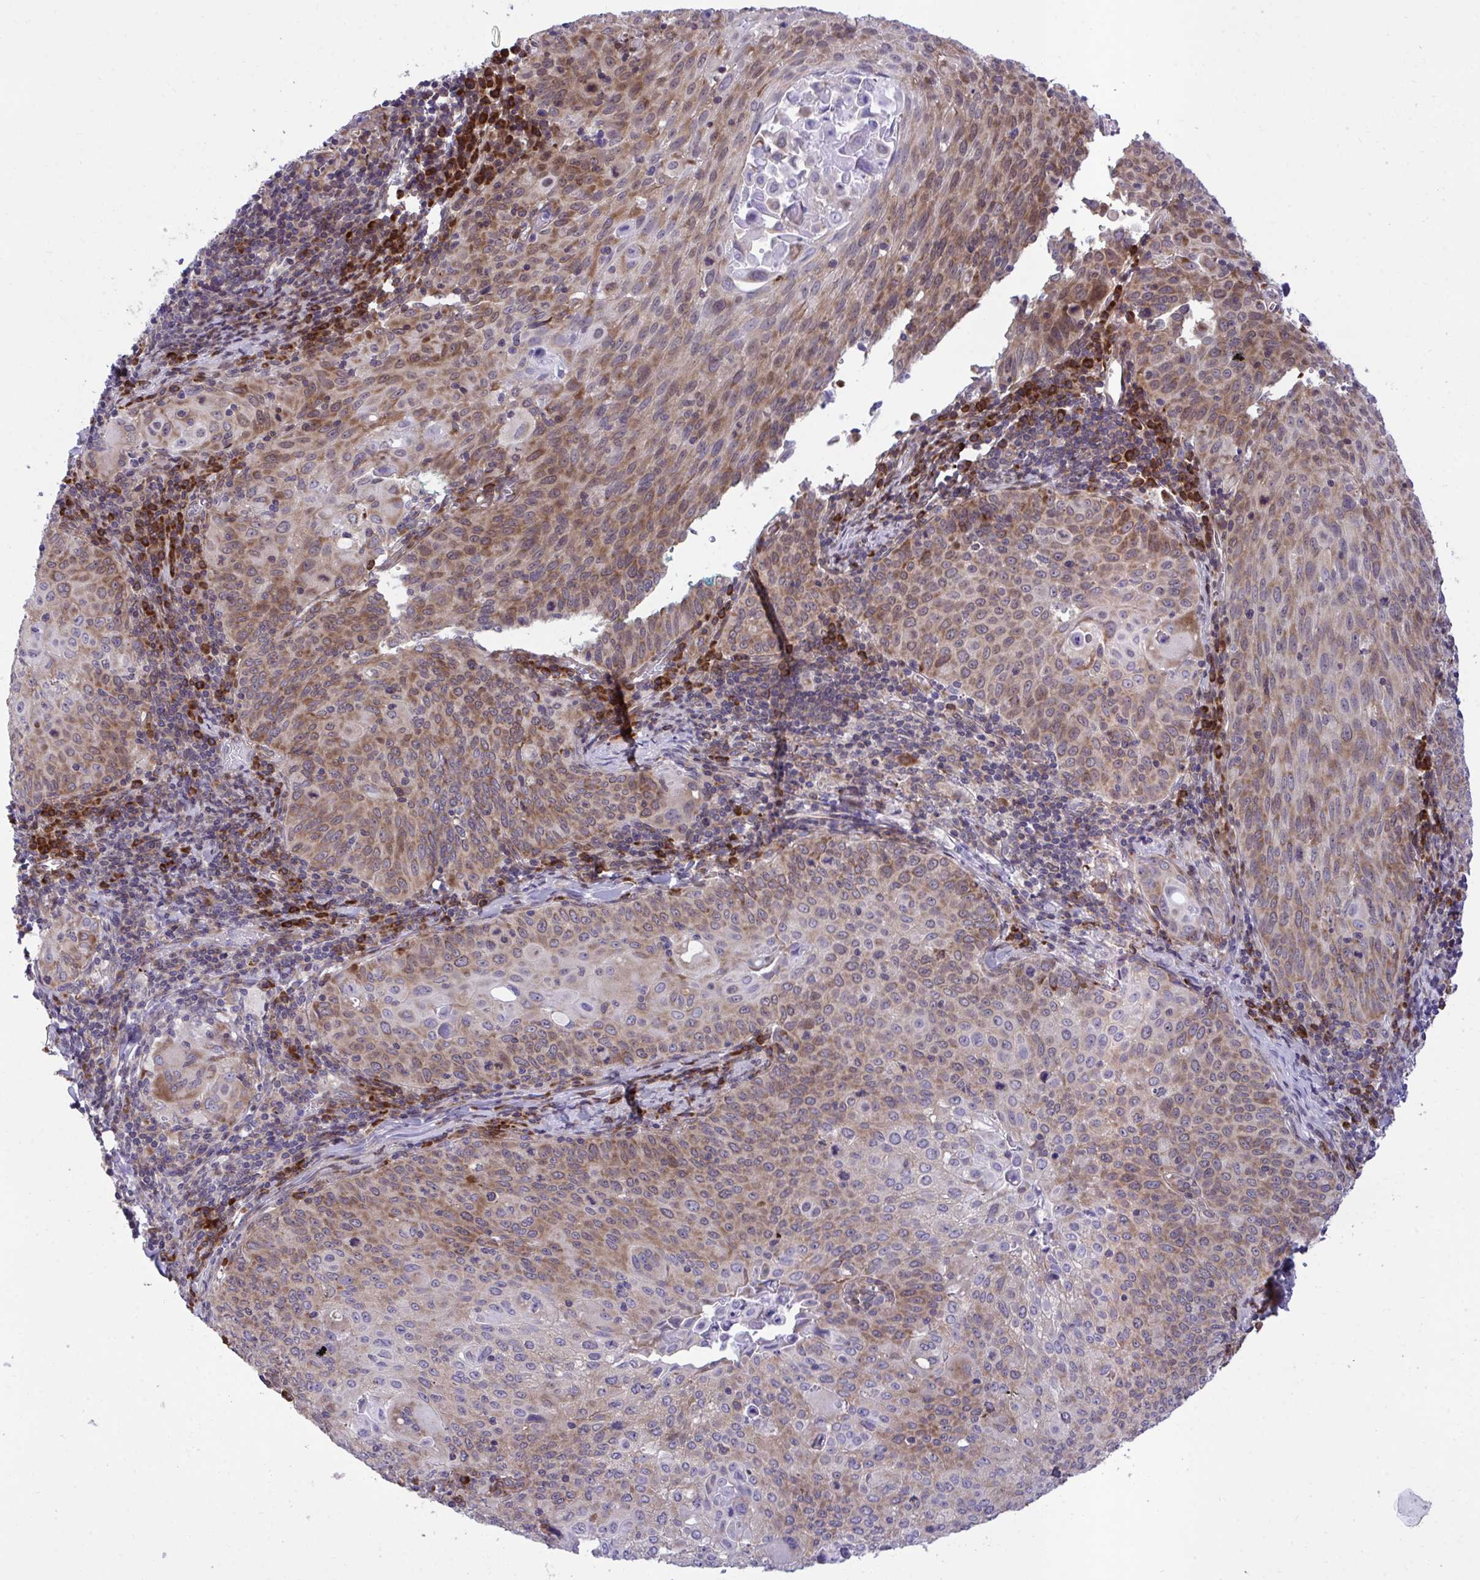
{"staining": {"intensity": "moderate", "quantity": ">75%", "location": "cytoplasmic/membranous,nuclear"}, "tissue": "cervical cancer", "cell_type": "Tumor cells", "image_type": "cancer", "snomed": [{"axis": "morphology", "description": "Squamous cell carcinoma, NOS"}, {"axis": "topography", "description": "Cervix"}], "caption": "There is medium levels of moderate cytoplasmic/membranous and nuclear positivity in tumor cells of cervical cancer (squamous cell carcinoma), as demonstrated by immunohistochemical staining (brown color).", "gene": "RPS15", "patient": {"sex": "female", "age": 65}}